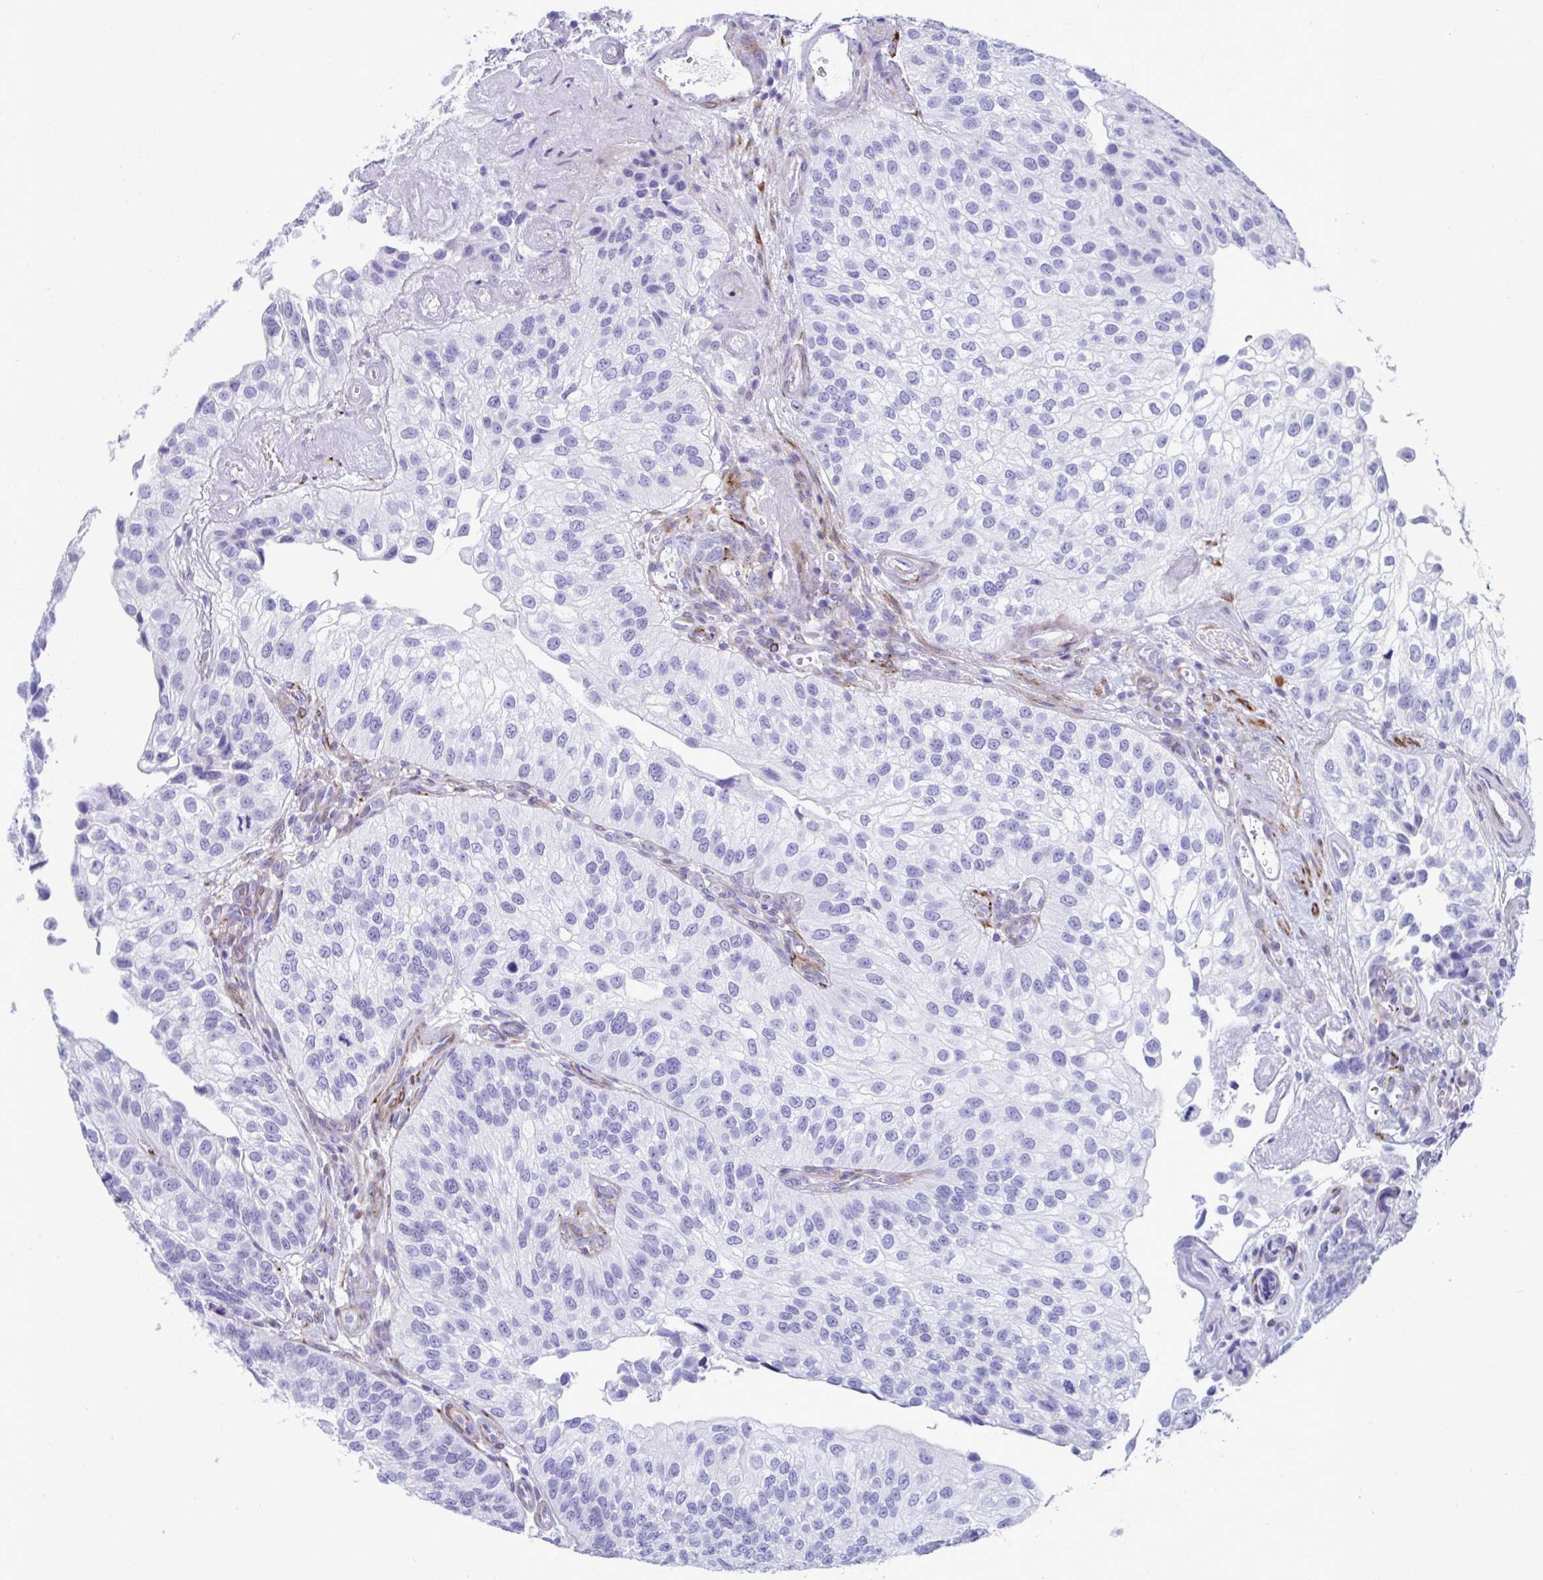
{"staining": {"intensity": "negative", "quantity": "none", "location": "none"}, "tissue": "urothelial cancer", "cell_type": "Tumor cells", "image_type": "cancer", "snomed": [{"axis": "morphology", "description": "Urothelial carcinoma, NOS"}, {"axis": "topography", "description": "Urinary bladder"}], "caption": "This is a histopathology image of IHC staining of urothelial cancer, which shows no staining in tumor cells. The staining was performed using DAB to visualize the protein expression in brown, while the nuclei were stained in blue with hematoxylin (Magnification: 20x).", "gene": "GRXCR2", "patient": {"sex": "male", "age": 87}}